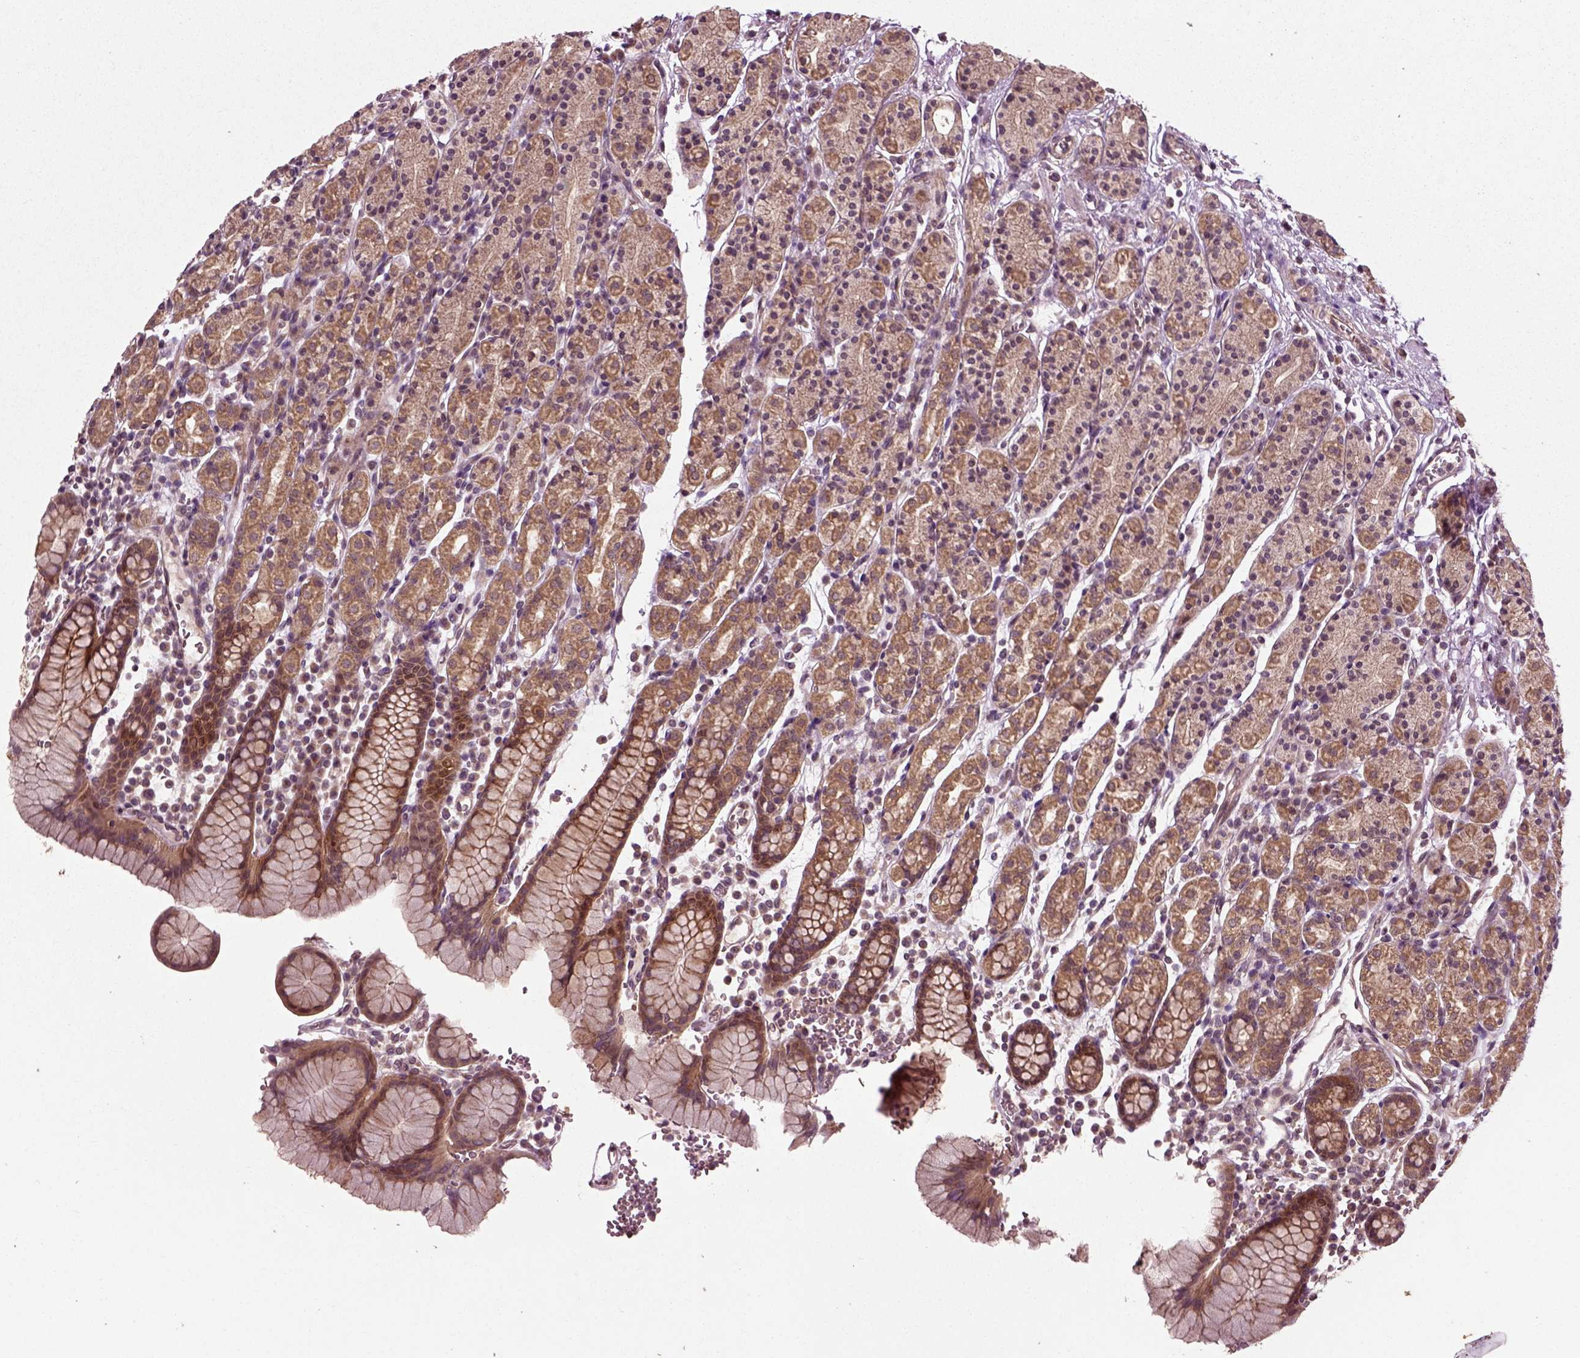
{"staining": {"intensity": "moderate", "quantity": ">75%", "location": "cytoplasmic/membranous"}, "tissue": "stomach", "cell_type": "Glandular cells", "image_type": "normal", "snomed": [{"axis": "morphology", "description": "Normal tissue, NOS"}, {"axis": "topography", "description": "Stomach, upper"}, {"axis": "topography", "description": "Stomach"}], "caption": "The histopathology image displays a brown stain indicating the presence of a protein in the cytoplasmic/membranous of glandular cells in stomach.", "gene": "PLCD3", "patient": {"sex": "male", "age": 62}}